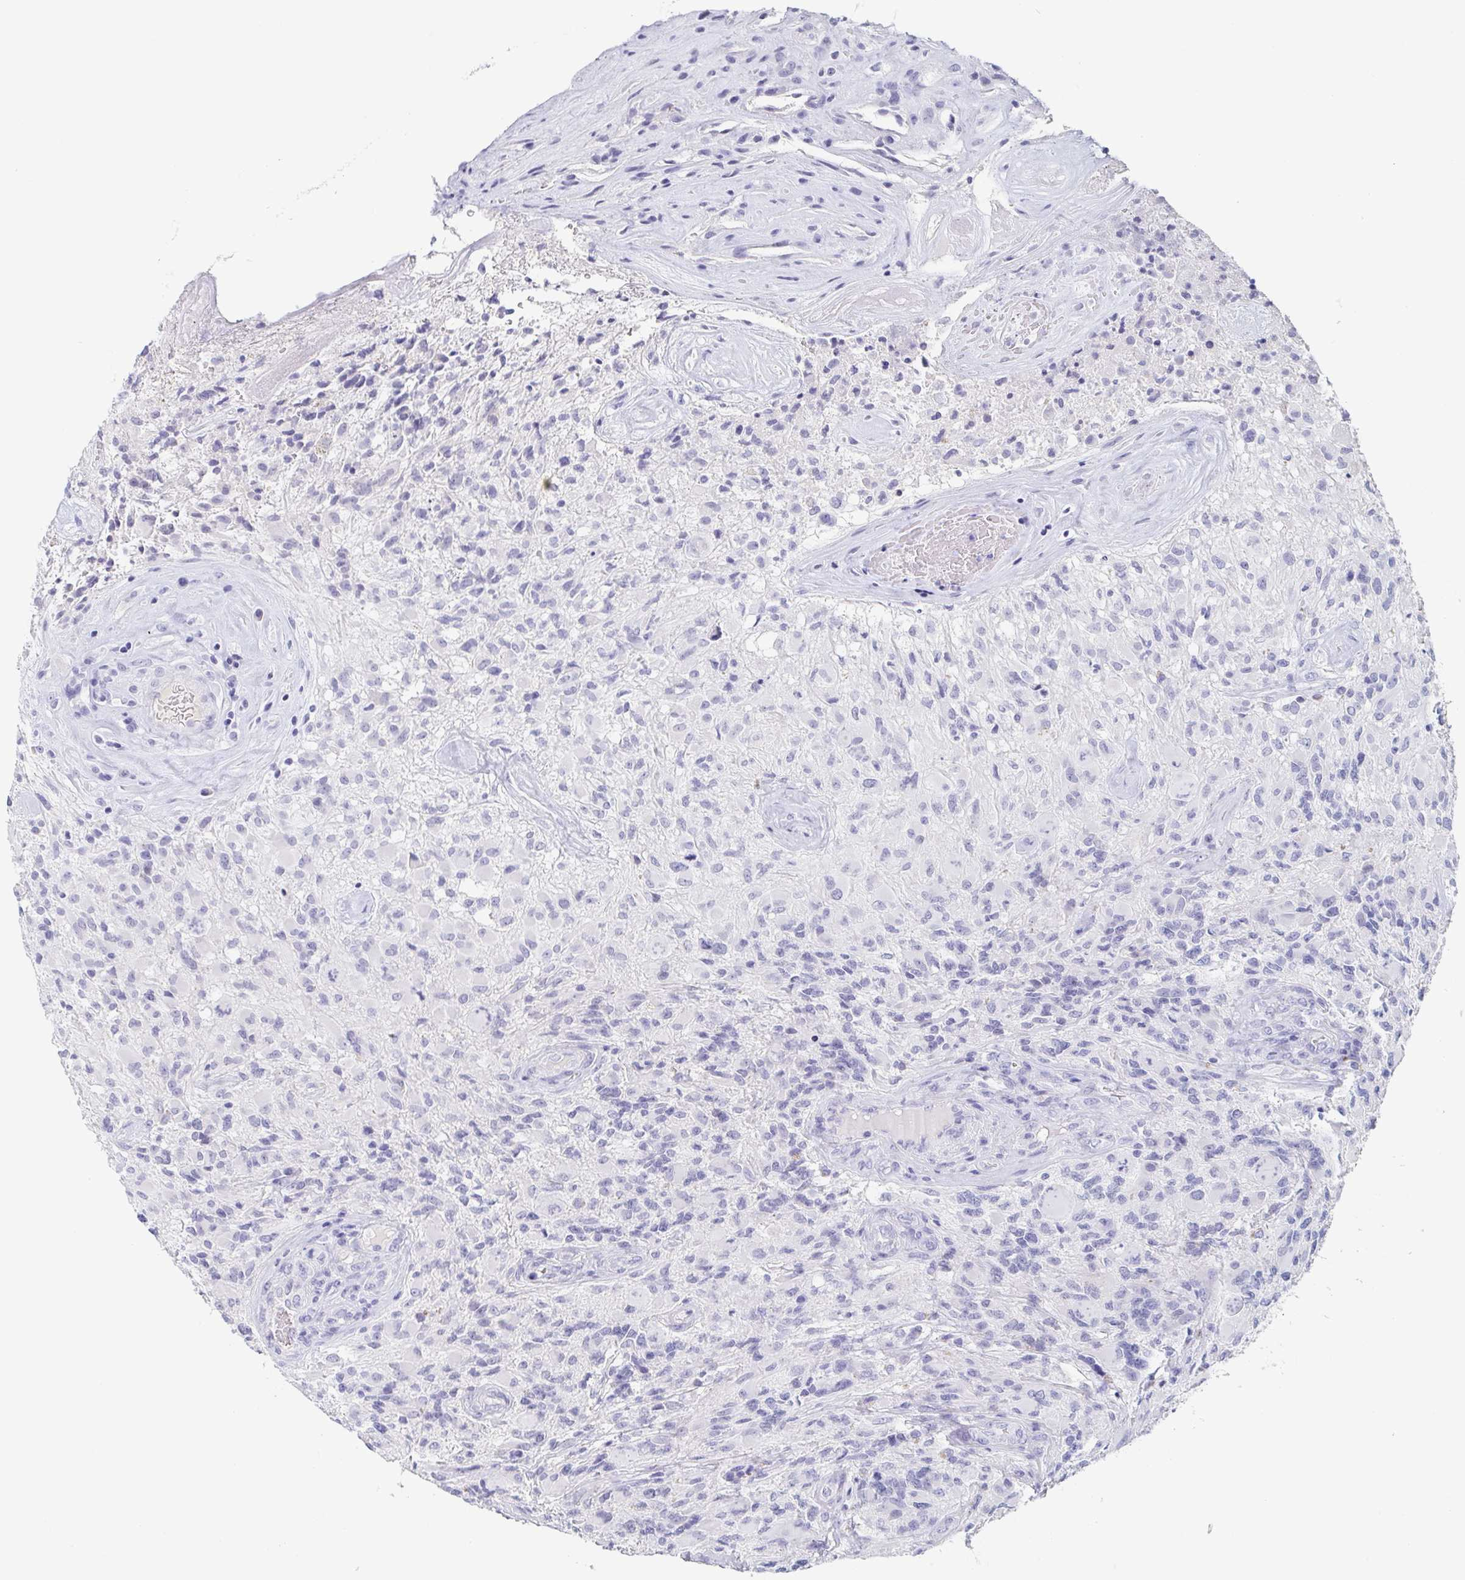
{"staining": {"intensity": "negative", "quantity": "none", "location": "none"}, "tissue": "glioma", "cell_type": "Tumor cells", "image_type": "cancer", "snomed": [{"axis": "morphology", "description": "Glioma, malignant, High grade"}, {"axis": "topography", "description": "Brain"}], "caption": "High-grade glioma (malignant) stained for a protein using immunohistochemistry (IHC) shows no staining tumor cells.", "gene": "ITLN1", "patient": {"sex": "female", "age": 65}}